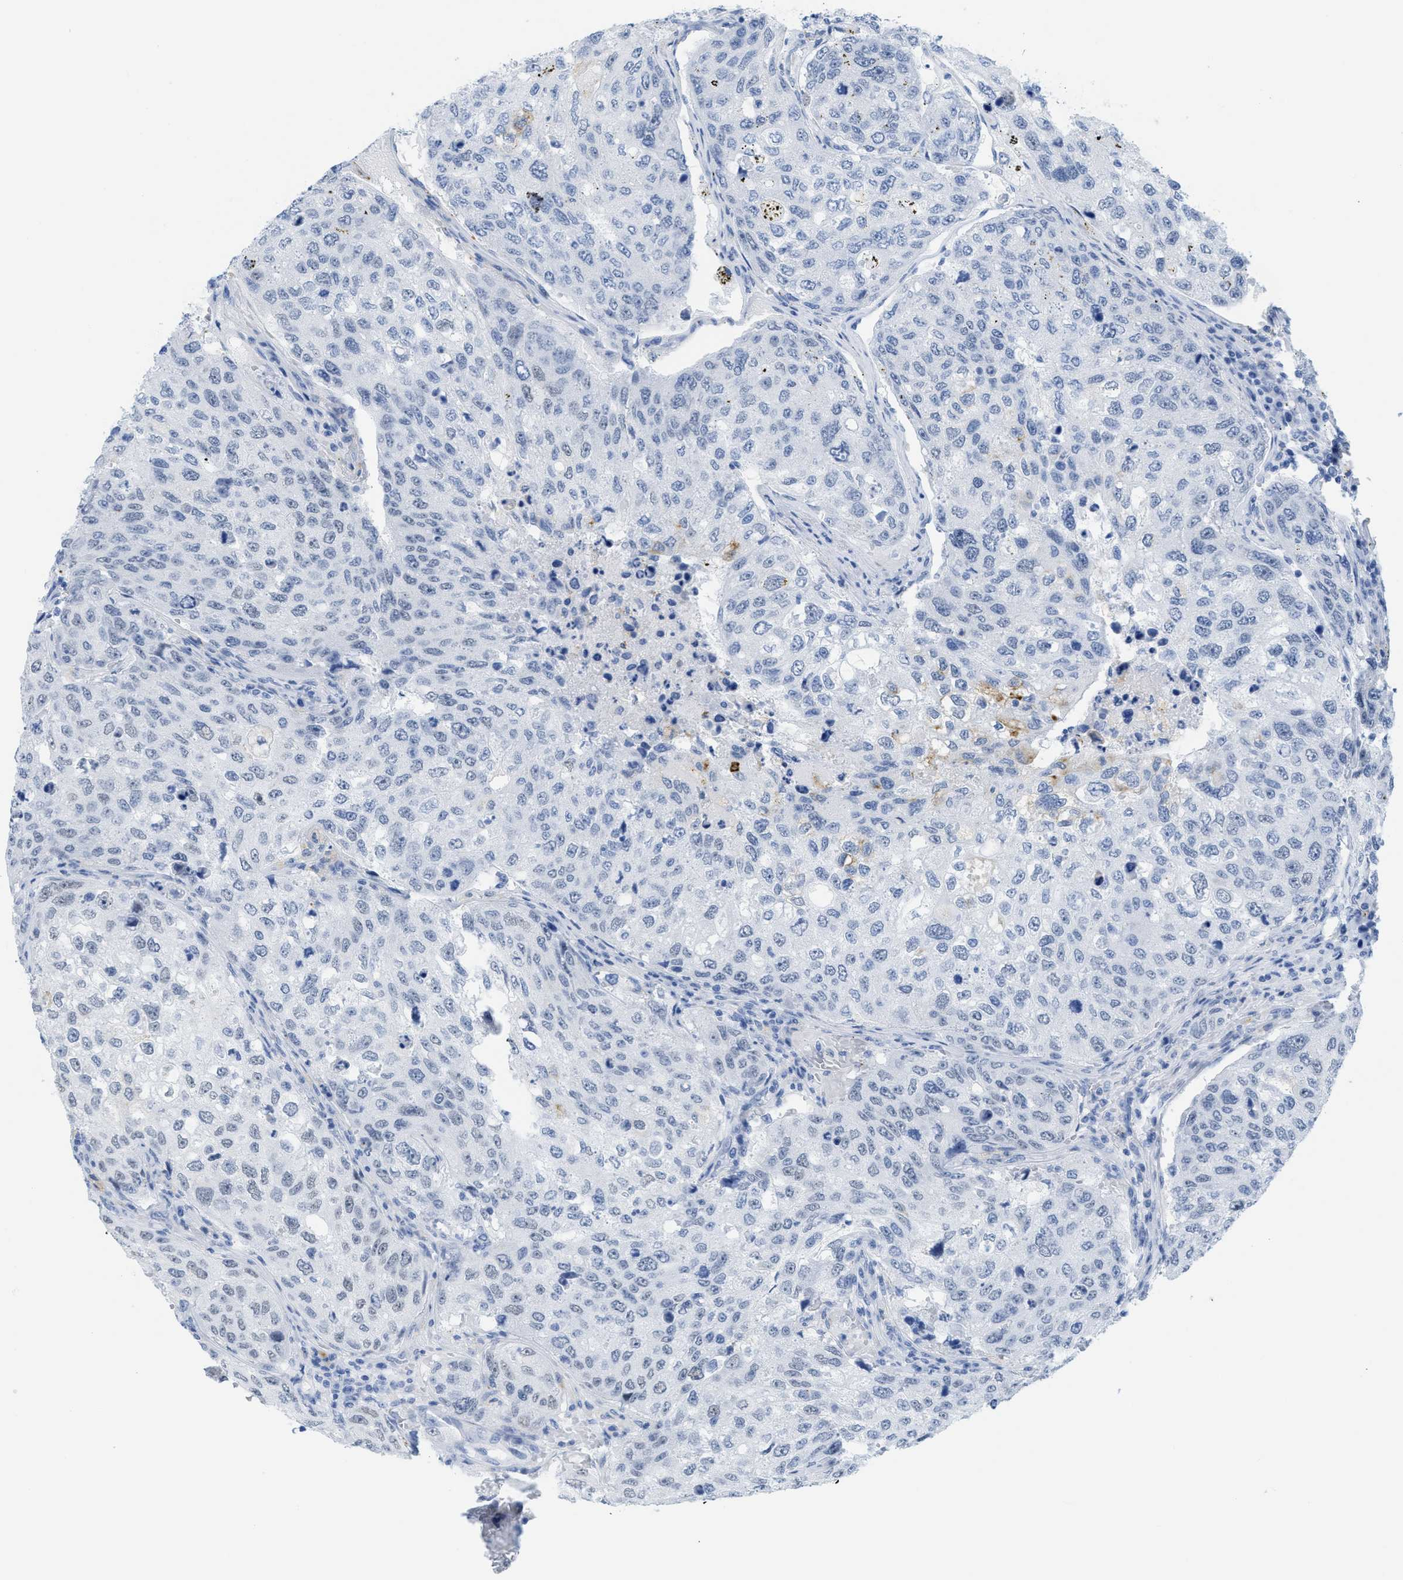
{"staining": {"intensity": "negative", "quantity": "none", "location": "none"}, "tissue": "urothelial cancer", "cell_type": "Tumor cells", "image_type": "cancer", "snomed": [{"axis": "morphology", "description": "Urothelial carcinoma, High grade"}, {"axis": "topography", "description": "Lymph node"}, {"axis": "topography", "description": "Urinary bladder"}], "caption": "Immunohistochemical staining of urothelial cancer demonstrates no significant staining in tumor cells.", "gene": "WDR4", "patient": {"sex": "male", "age": 51}}